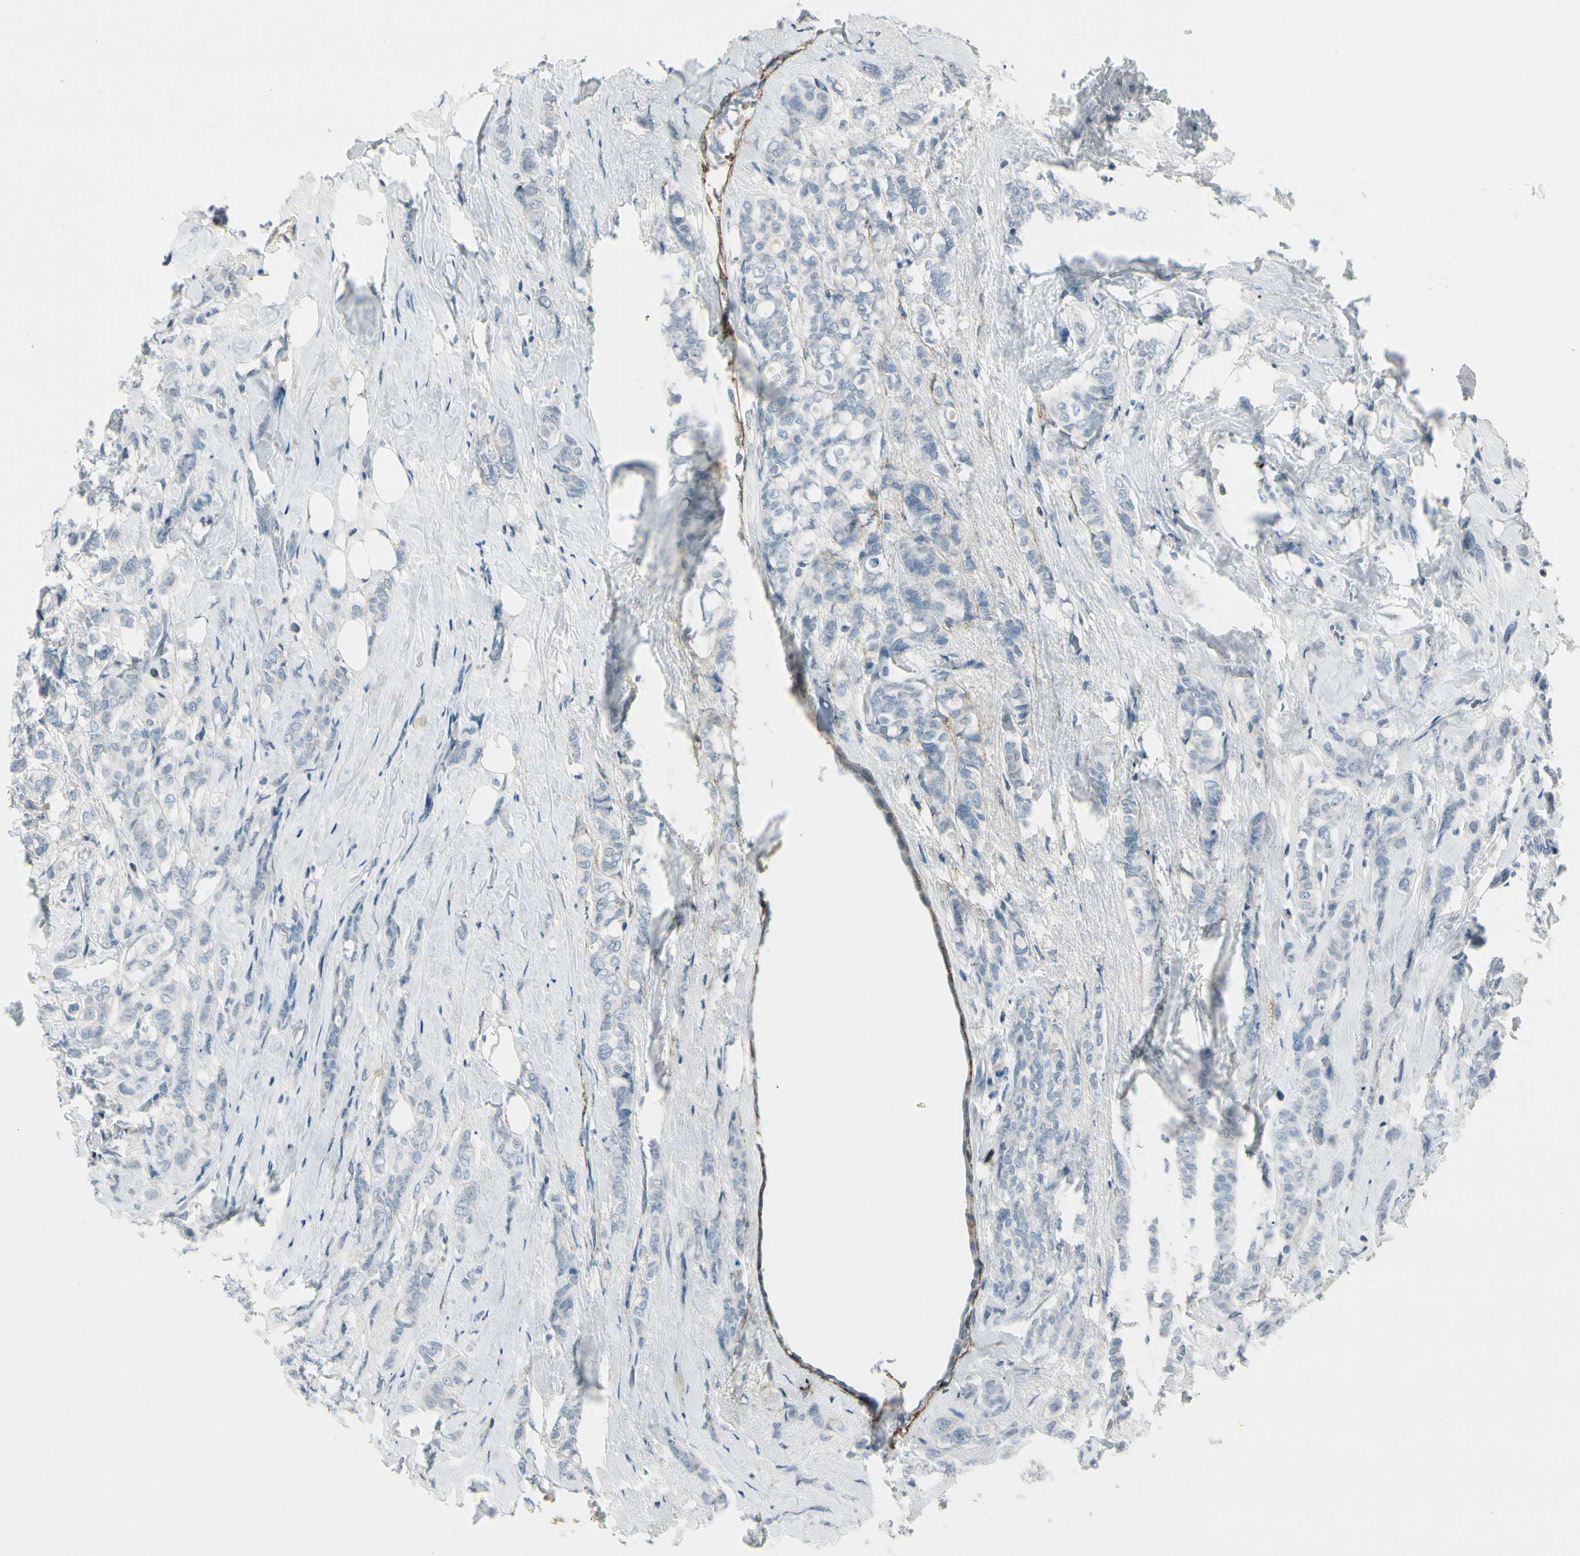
{"staining": {"intensity": "negative", "quantity": "none", "location": "none"}, "tissue": "breast cancer", "cell_type": "Tumor cells", "image_type": "cancer", "snomed": [{"axis": "morphology", "description": "Lobular carcinoma"}, {"axis": "topography", "description": "Breast"}], "caption": "Immunohistochemistry (IHC) histopathology image of breast lobular carcinoma stained for a protein (brown), which reveals no positivity in tumor cells.", "gene": "PDPN", "patient": {"sex": "female", "age": 60}}